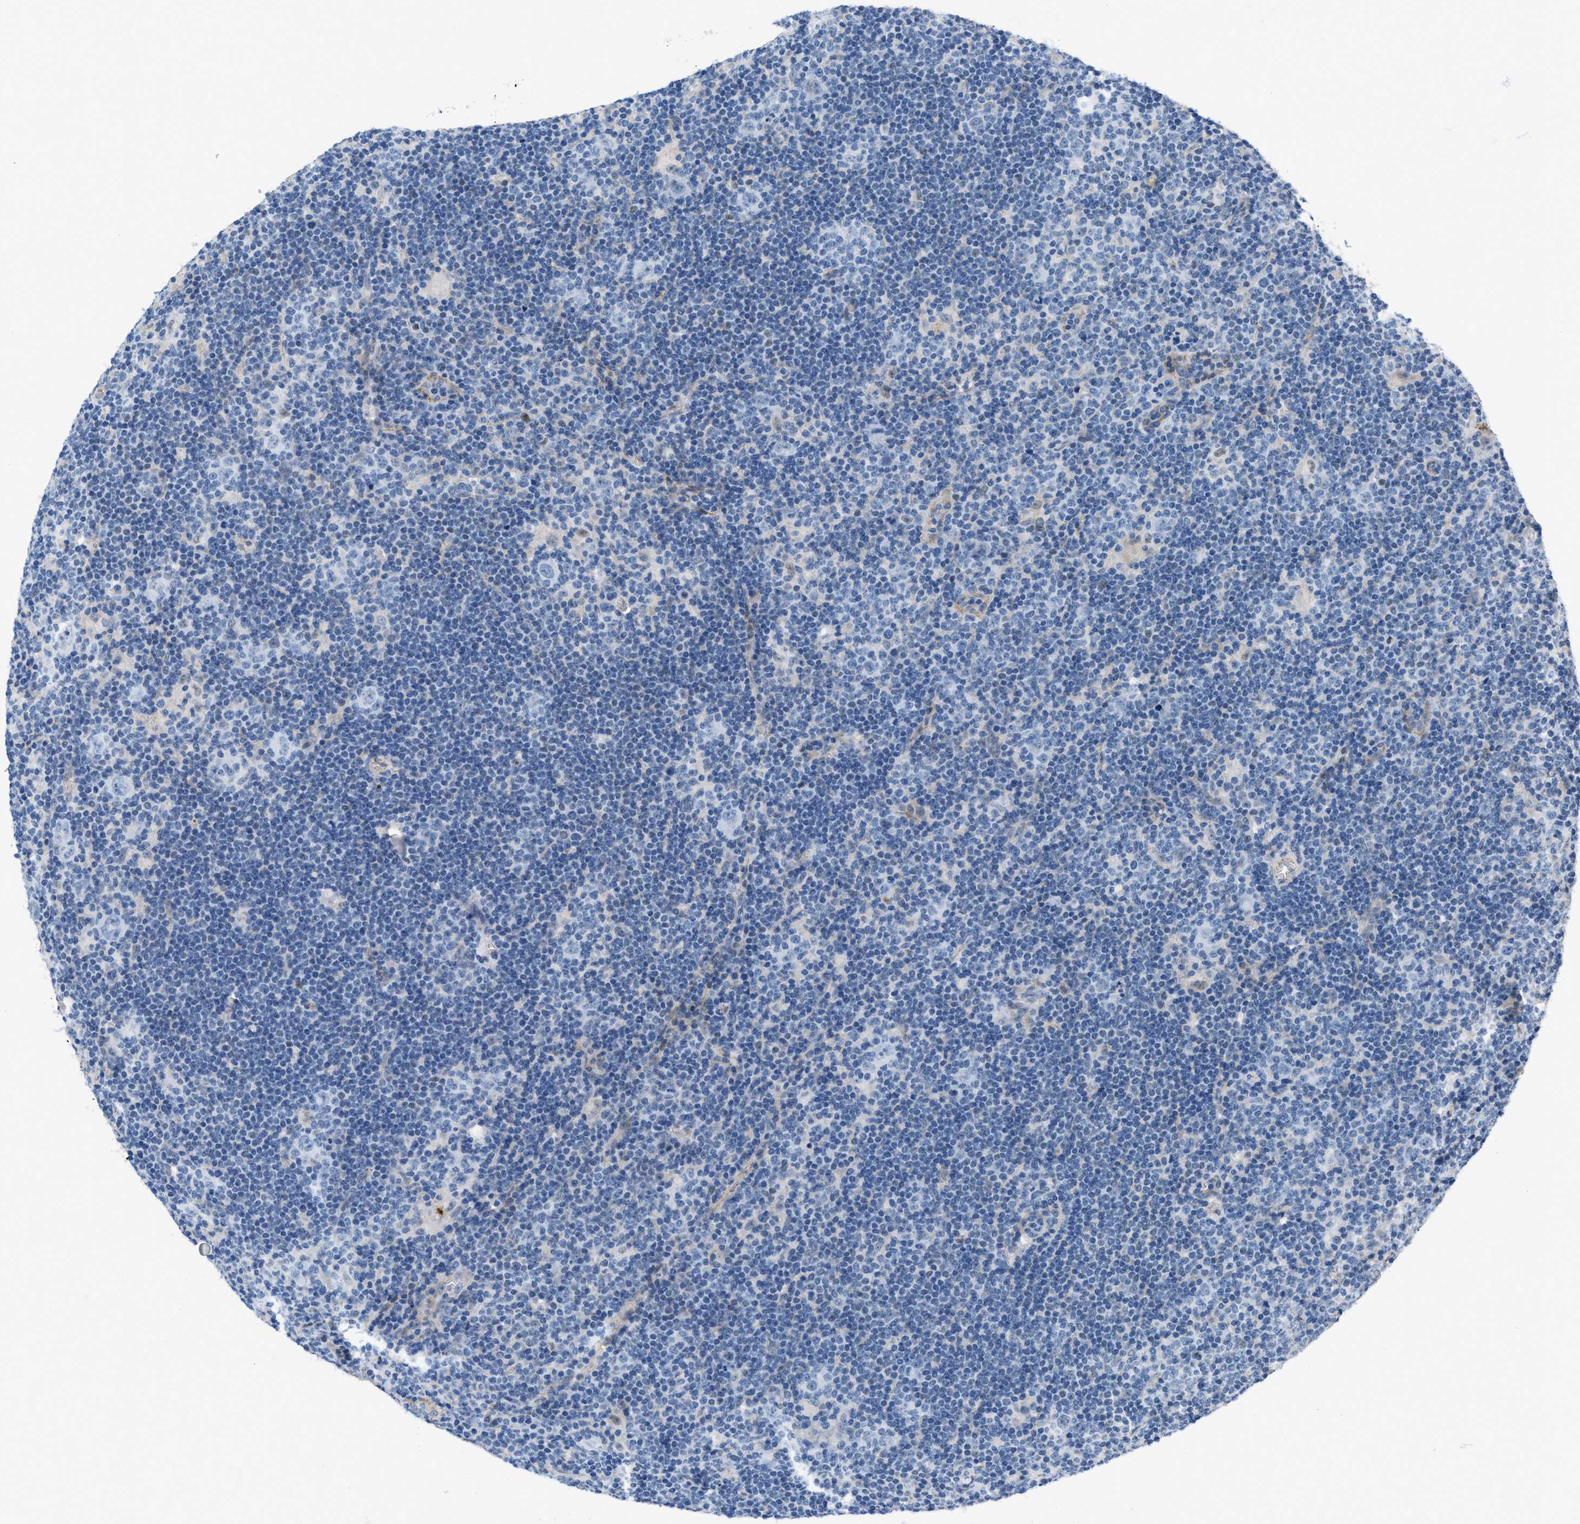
{"staining": {"intensity": "negative", "quantity": "none", "location": "none"}, "tissue": "lymphoma", "cell_type": "Tumor cells", "image_type": "cancer", "snomed": [{"axis": "morphology", "description": "Hodgkin's disease, NOS"}, {"axis": "topography", "description": "Lymph node"}], "caption": "There is no significant expression in tumor cells of Hodgkin's disease.", "gene": "FBN1", "patient": {"sex": "female", "age": 57}}